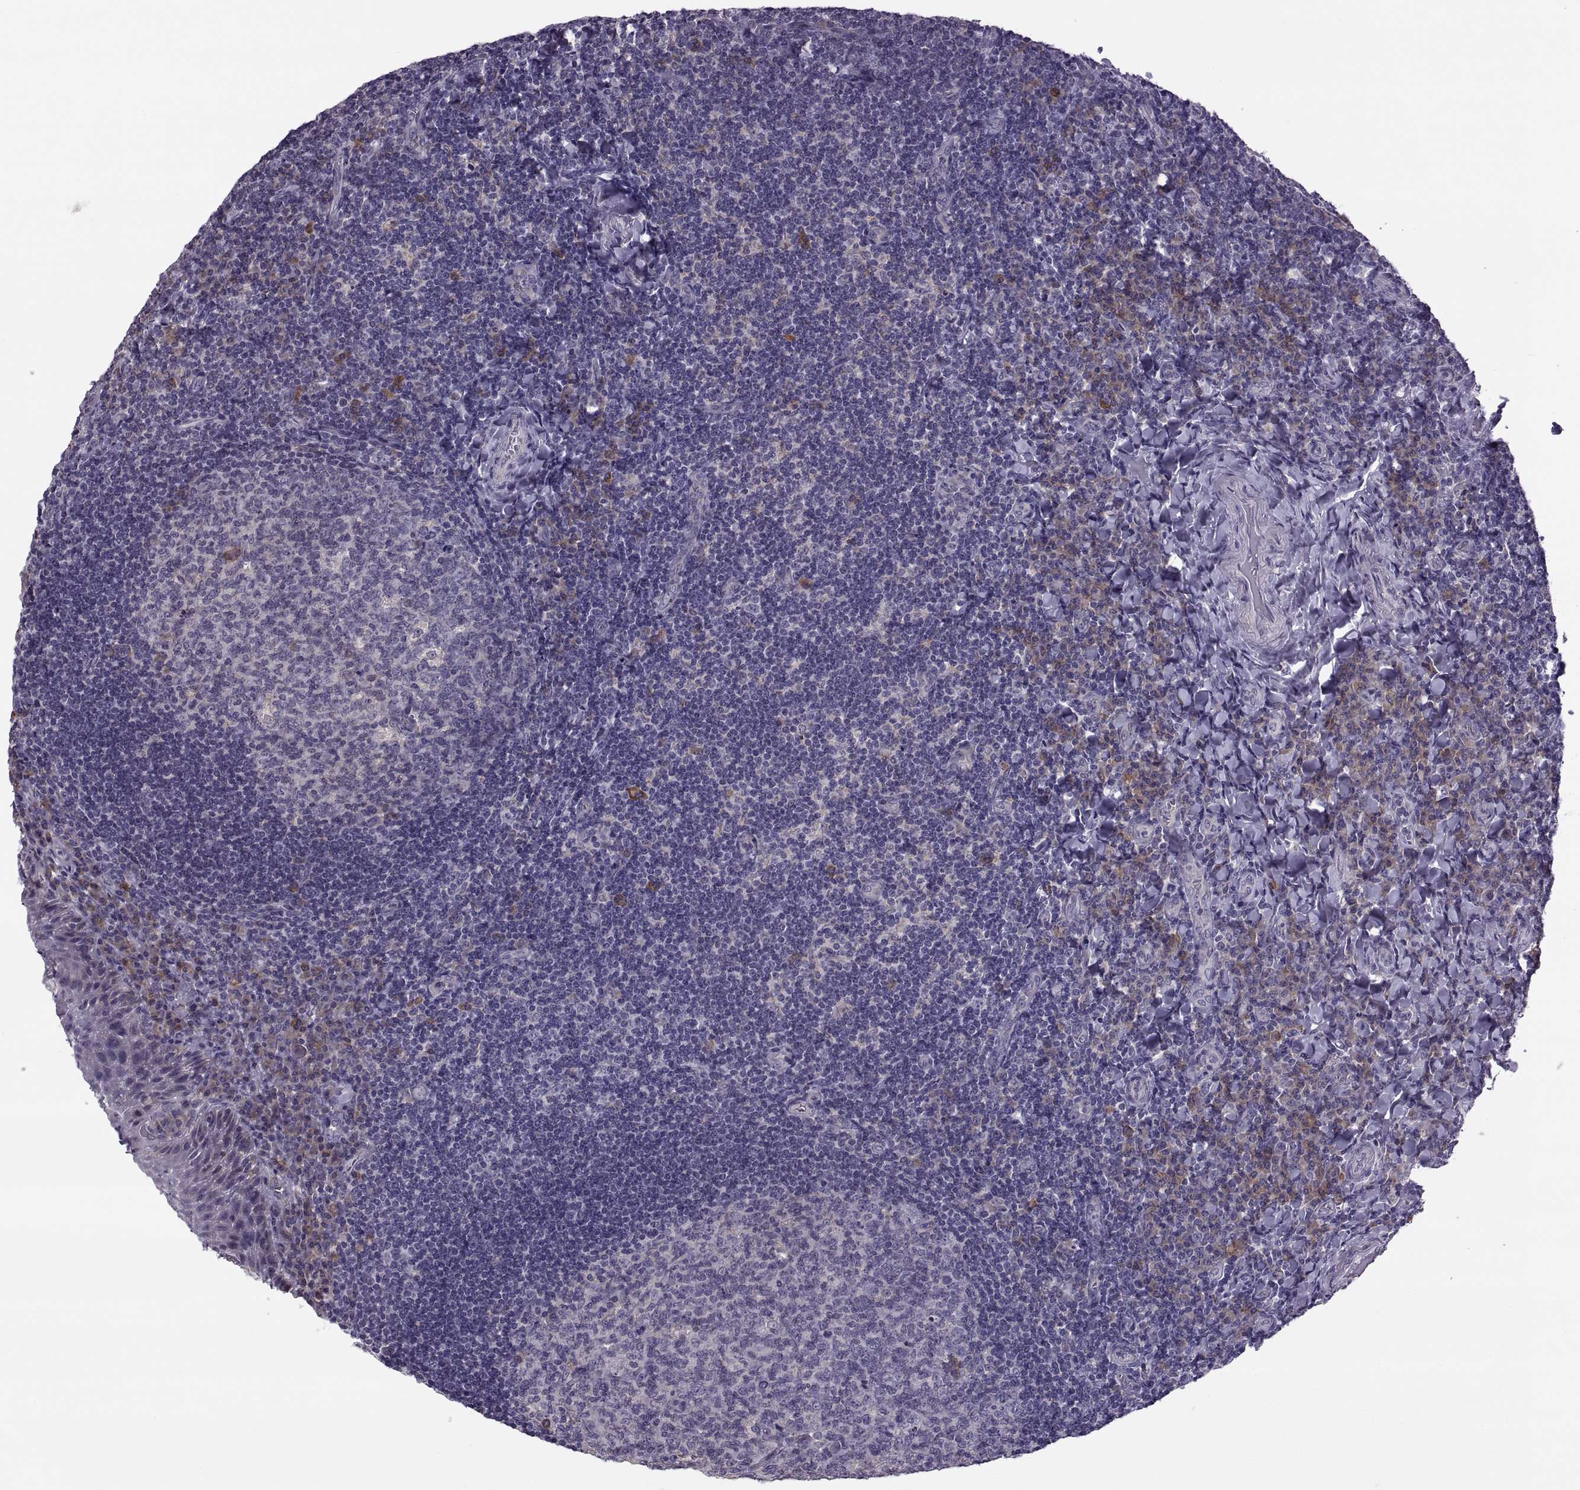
{"staining": {"intensity": "negative", "quantity": "none", "location": "none"}, "tissue": "tonsil", "cell_type": "Germinal center cells", "image_type": "normal", "snomed": [{"axis": "morphology", "description": "Normal tissue, NOS"}, {"axis": "morphology", "description": "Inflammation, NOS"}, {"axis": "topography", "description": "Tonsil"}], "caption": "Tonsil stained for a protein using immunohistochemistry exhibits no expression germinal center cells.", "gene": "LETM2", "patient": {"sex": "female", "age": 31}}